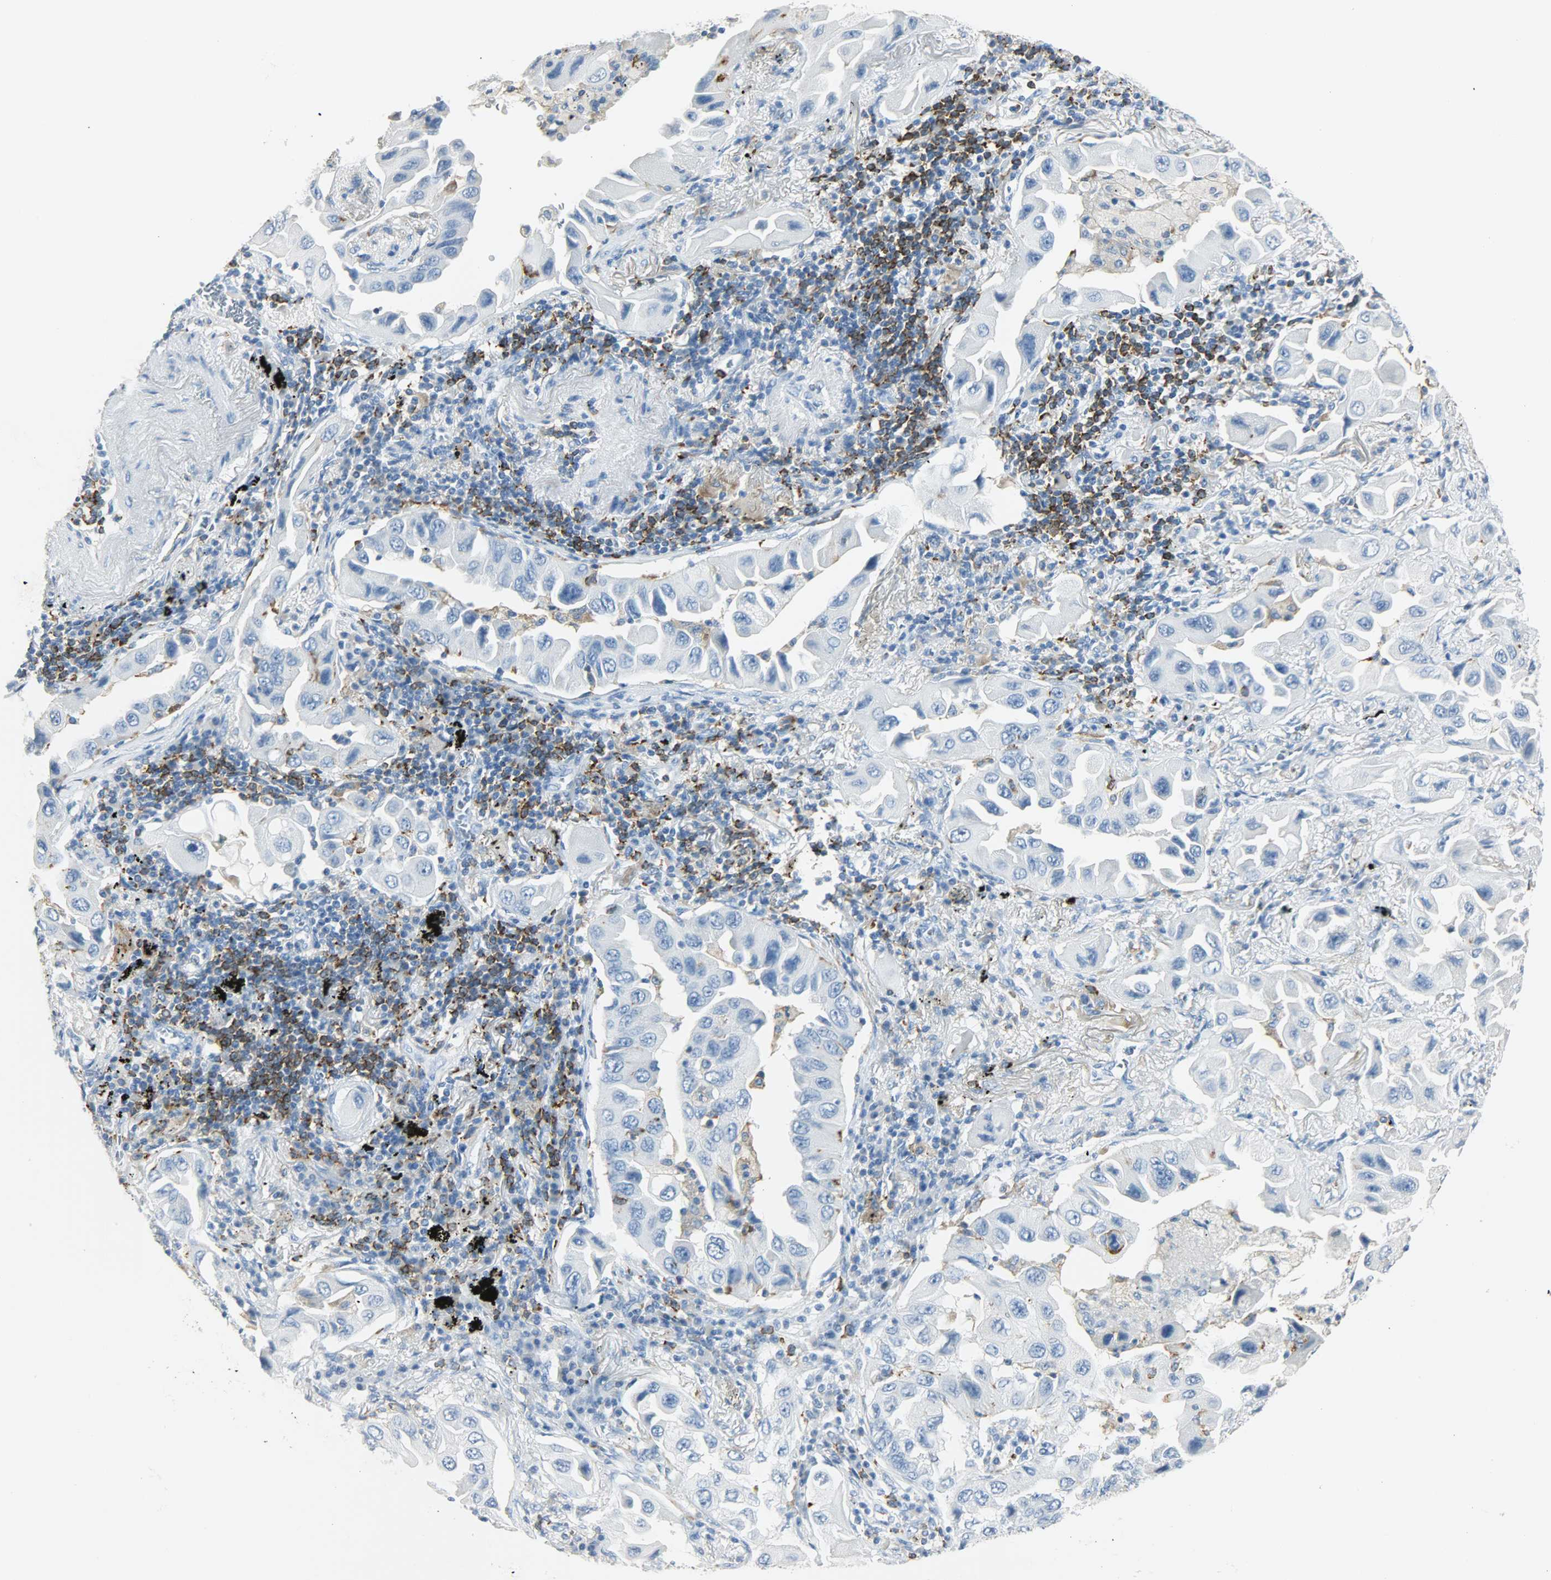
{"staining": {"intensity": "negative", "quantity": "none", "location": "none"}, "tissue": "lung cancer", "cell_type": "Tumor cells", "image_type": "cancer", "snomed": [{"axis": "morphology", "description": "Adenocarcinoma, NOS"}, {"axis": "topography", "description": "Lung"}], "caption": "Adenocarcinoma (lung) was stained to show a protein in brown. There is no significant positivity in tumor cells.", "gene": "PTPN6", "patient": {"sex": "female", "age": 65}}